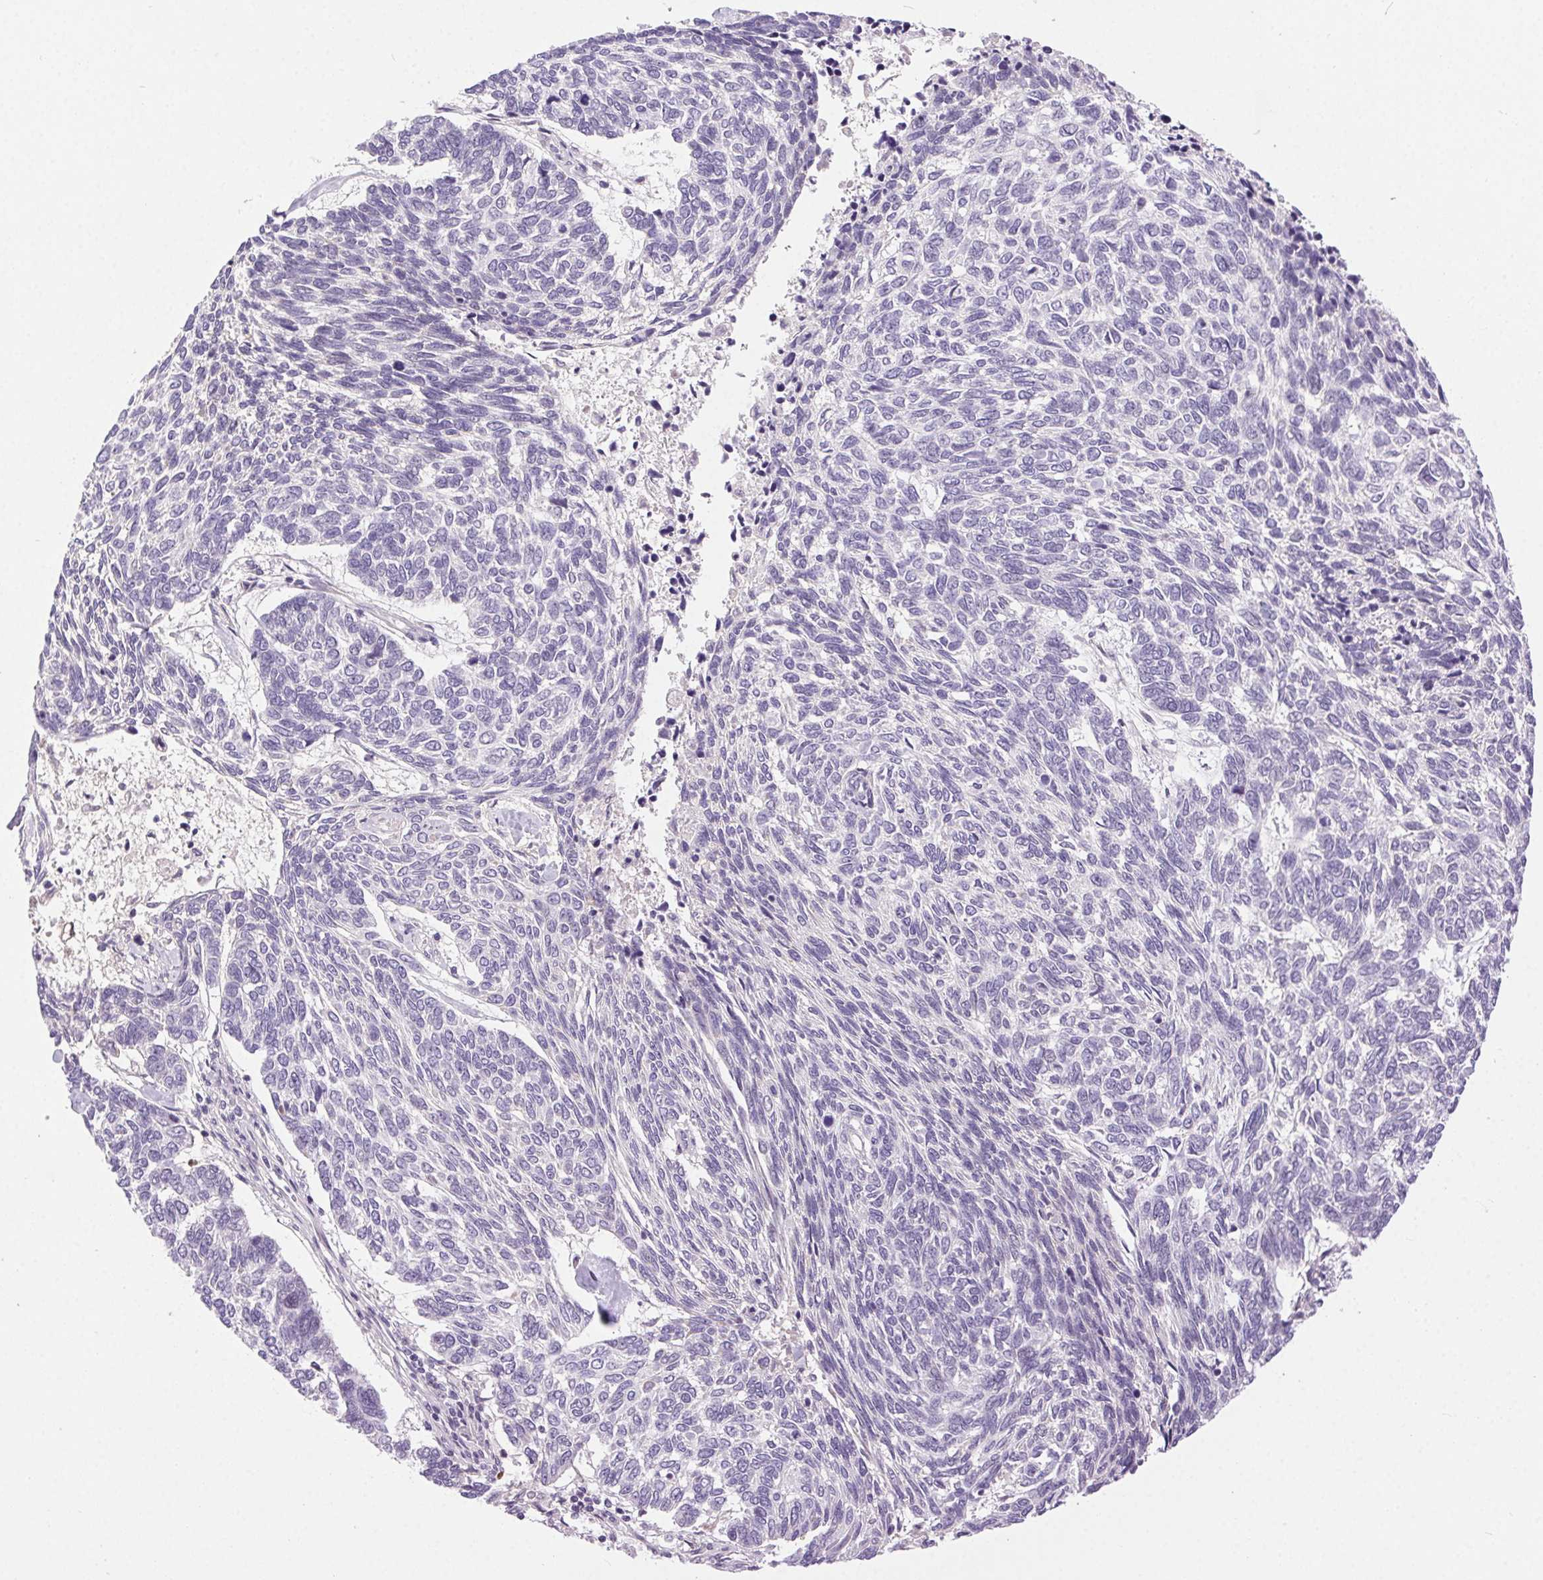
{"staining": {"intensity": "negative", "quantity": "none", "location": "none"}, "tissue": "skin cancer", "cell_type": "Tumor cells", "image_type": "cancer", "snomed": [{"axis": "morphology", "description": "Basal cell carcinoma"}, {"axis": "topography", "description": "Skin"}], "caption": "Skin basal cell carcinoma was stained to show a protein in brown. There is no significant expression in tumor cells.", "gene": "SYT11", "patient": {"sex": "female", "age": 65}}